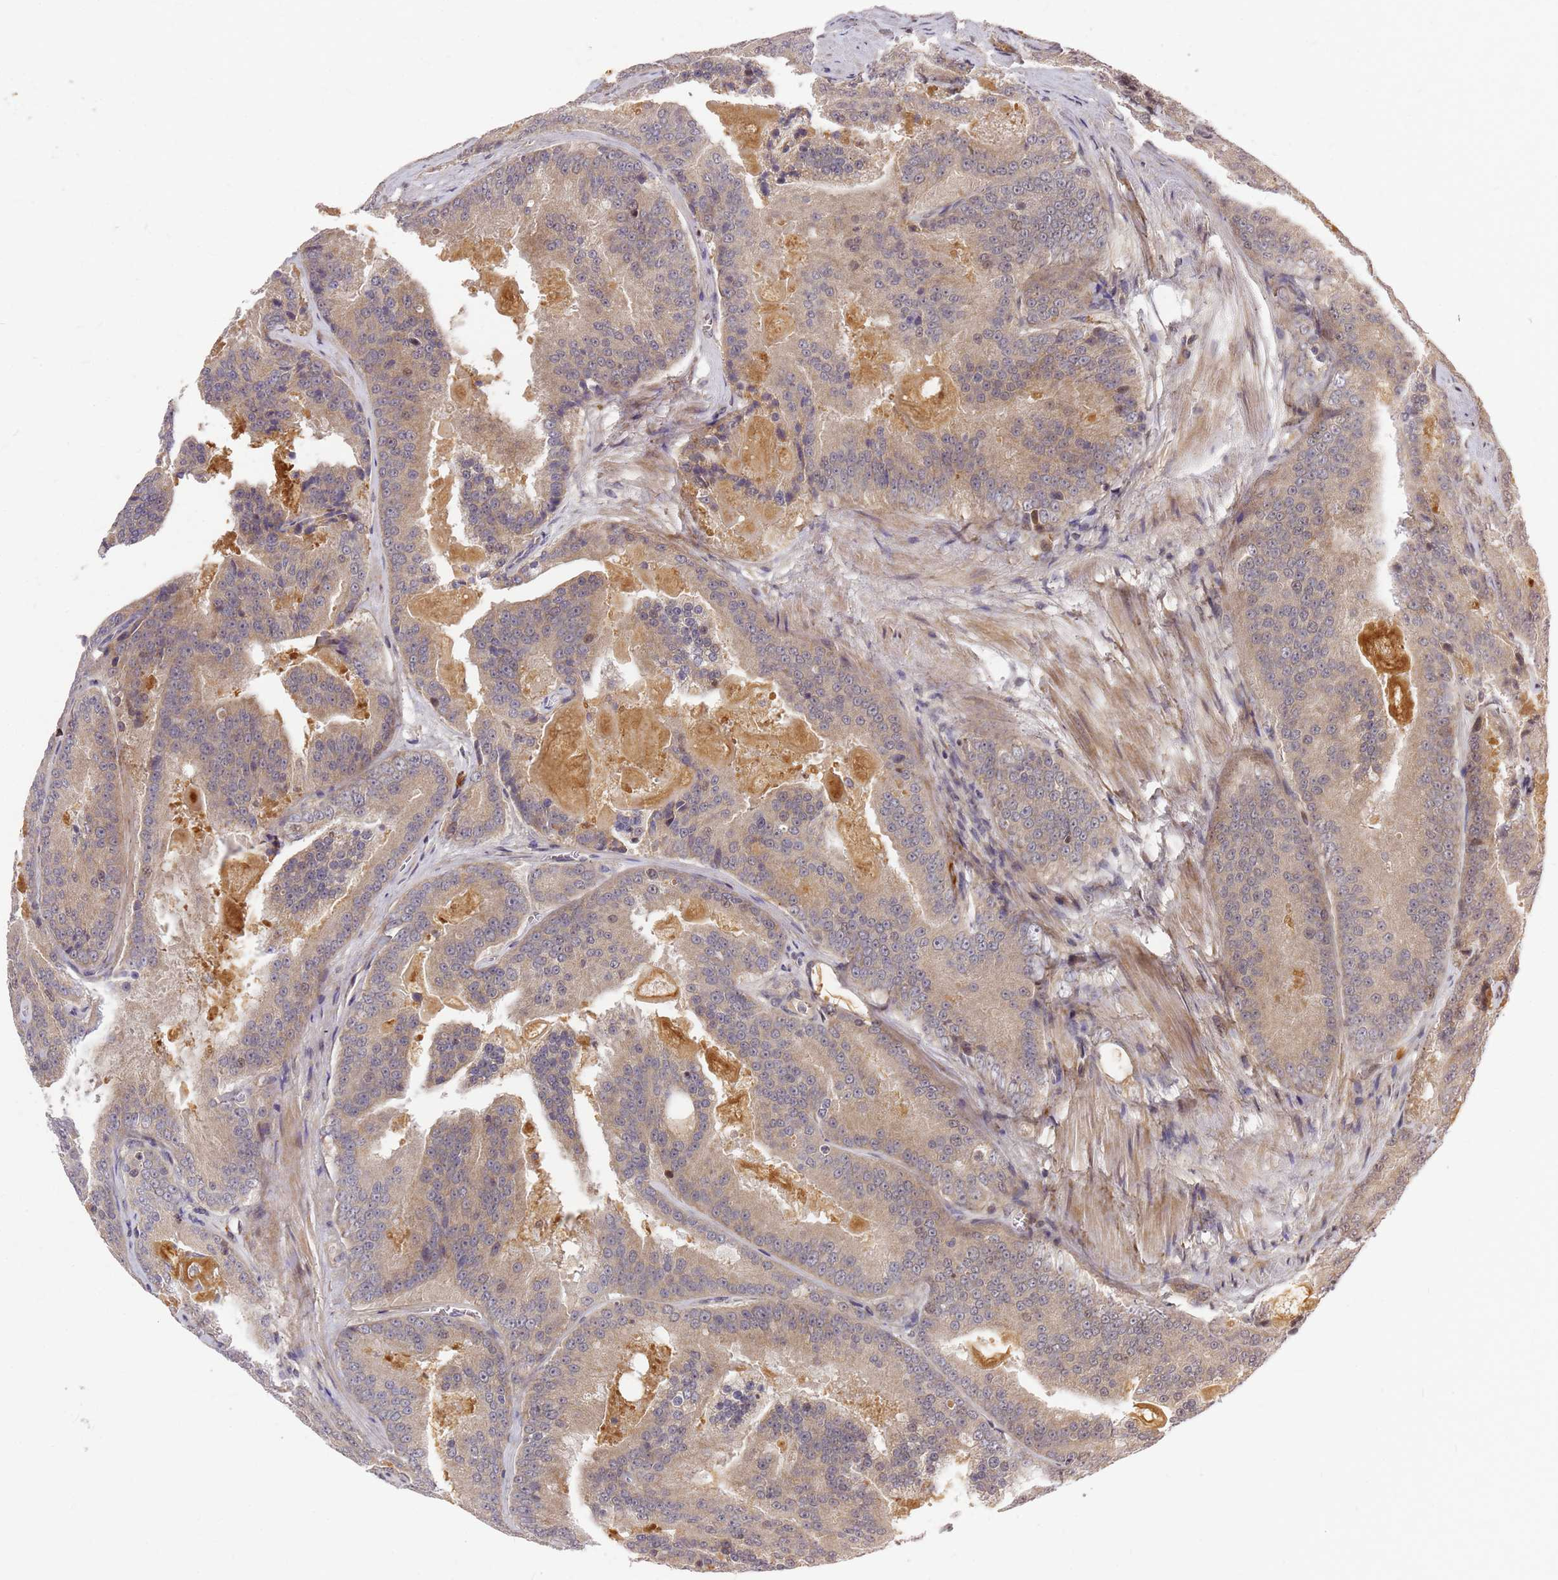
{"staining": {"intensity": "weak", "quantity": ">75%", "location": "cytoplasmic/membranous"}, "tissue": "prostate cancer", "cell_type": "Tumor cells", "image_type": "cancer", "snomed": [{"axis": "morphology", "description": "Adenocarcinoma, High grade"}, {"axis": "topography", "description": "Prostate"}], "caption": "Protein expression analysis of human prostate adenocarcinoma (high-grade) reveals weak cytoplasmic/membranous expression in approximately >75% of tumor cells.", "gene": "ZNF717", "patient": {"sex": "male", "age": 61}}